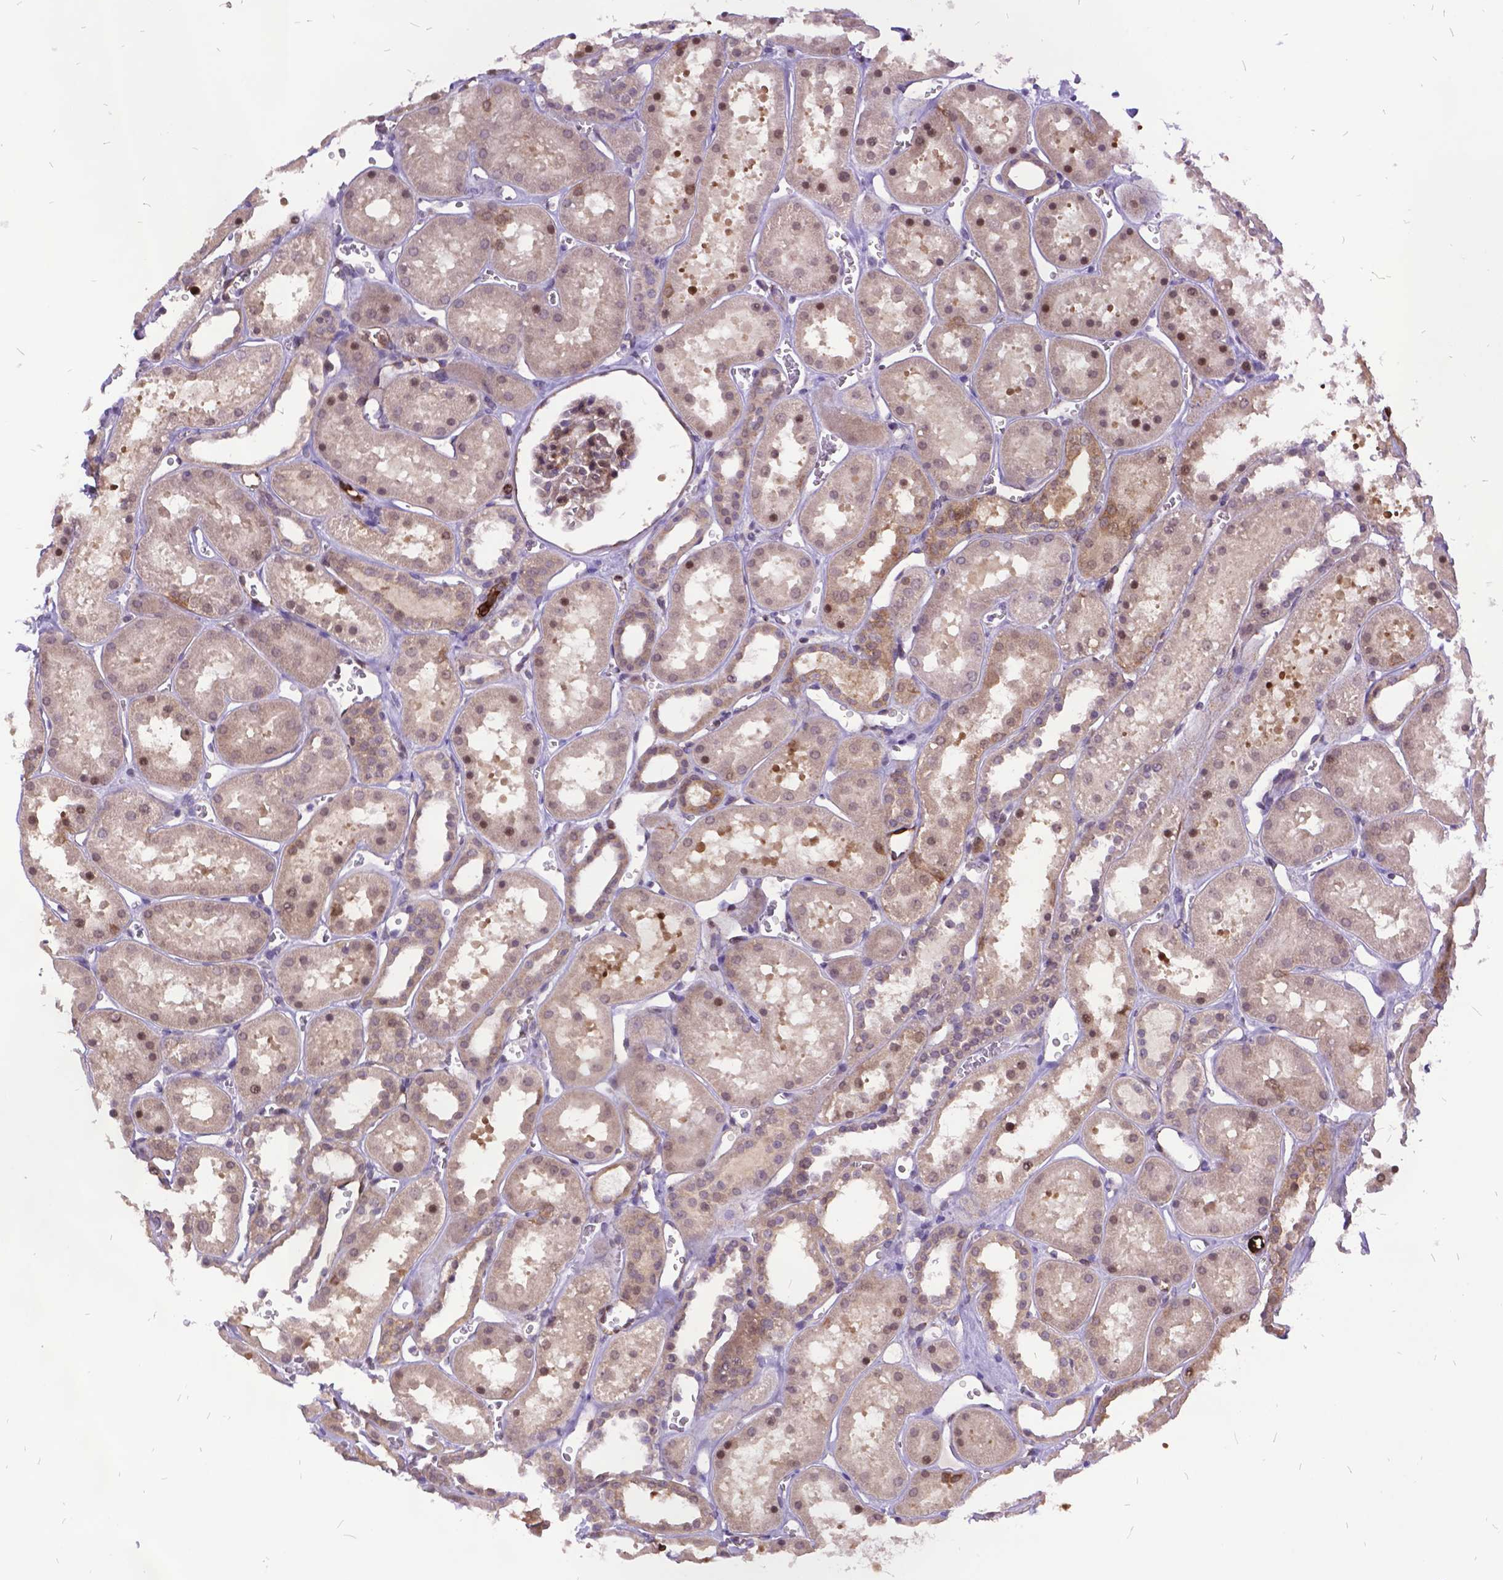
{"staining": {"intensity": "moderate", "quantity": ">75%", "location": "cytoplasmic/membranous"}, "tissue": "kidney", "cell_type": "Cells in glomeruli", "image_type": "normal", "snomed": [{"axis": "morphology", "description": "Normal tissue, NOS"}, {"axis": "topography", "description": "Kidney"}], "caption": "Immunohistochemistry (IHC) (DAB (3,3'-diaminobenzidine)) staining of benign kidney reveals moderate cytoplasmic/membranous protein positivity in about >75% of cells in glomeruli.", "gene": "GRB7", "patient": {"sex": "female", "age": 41}}